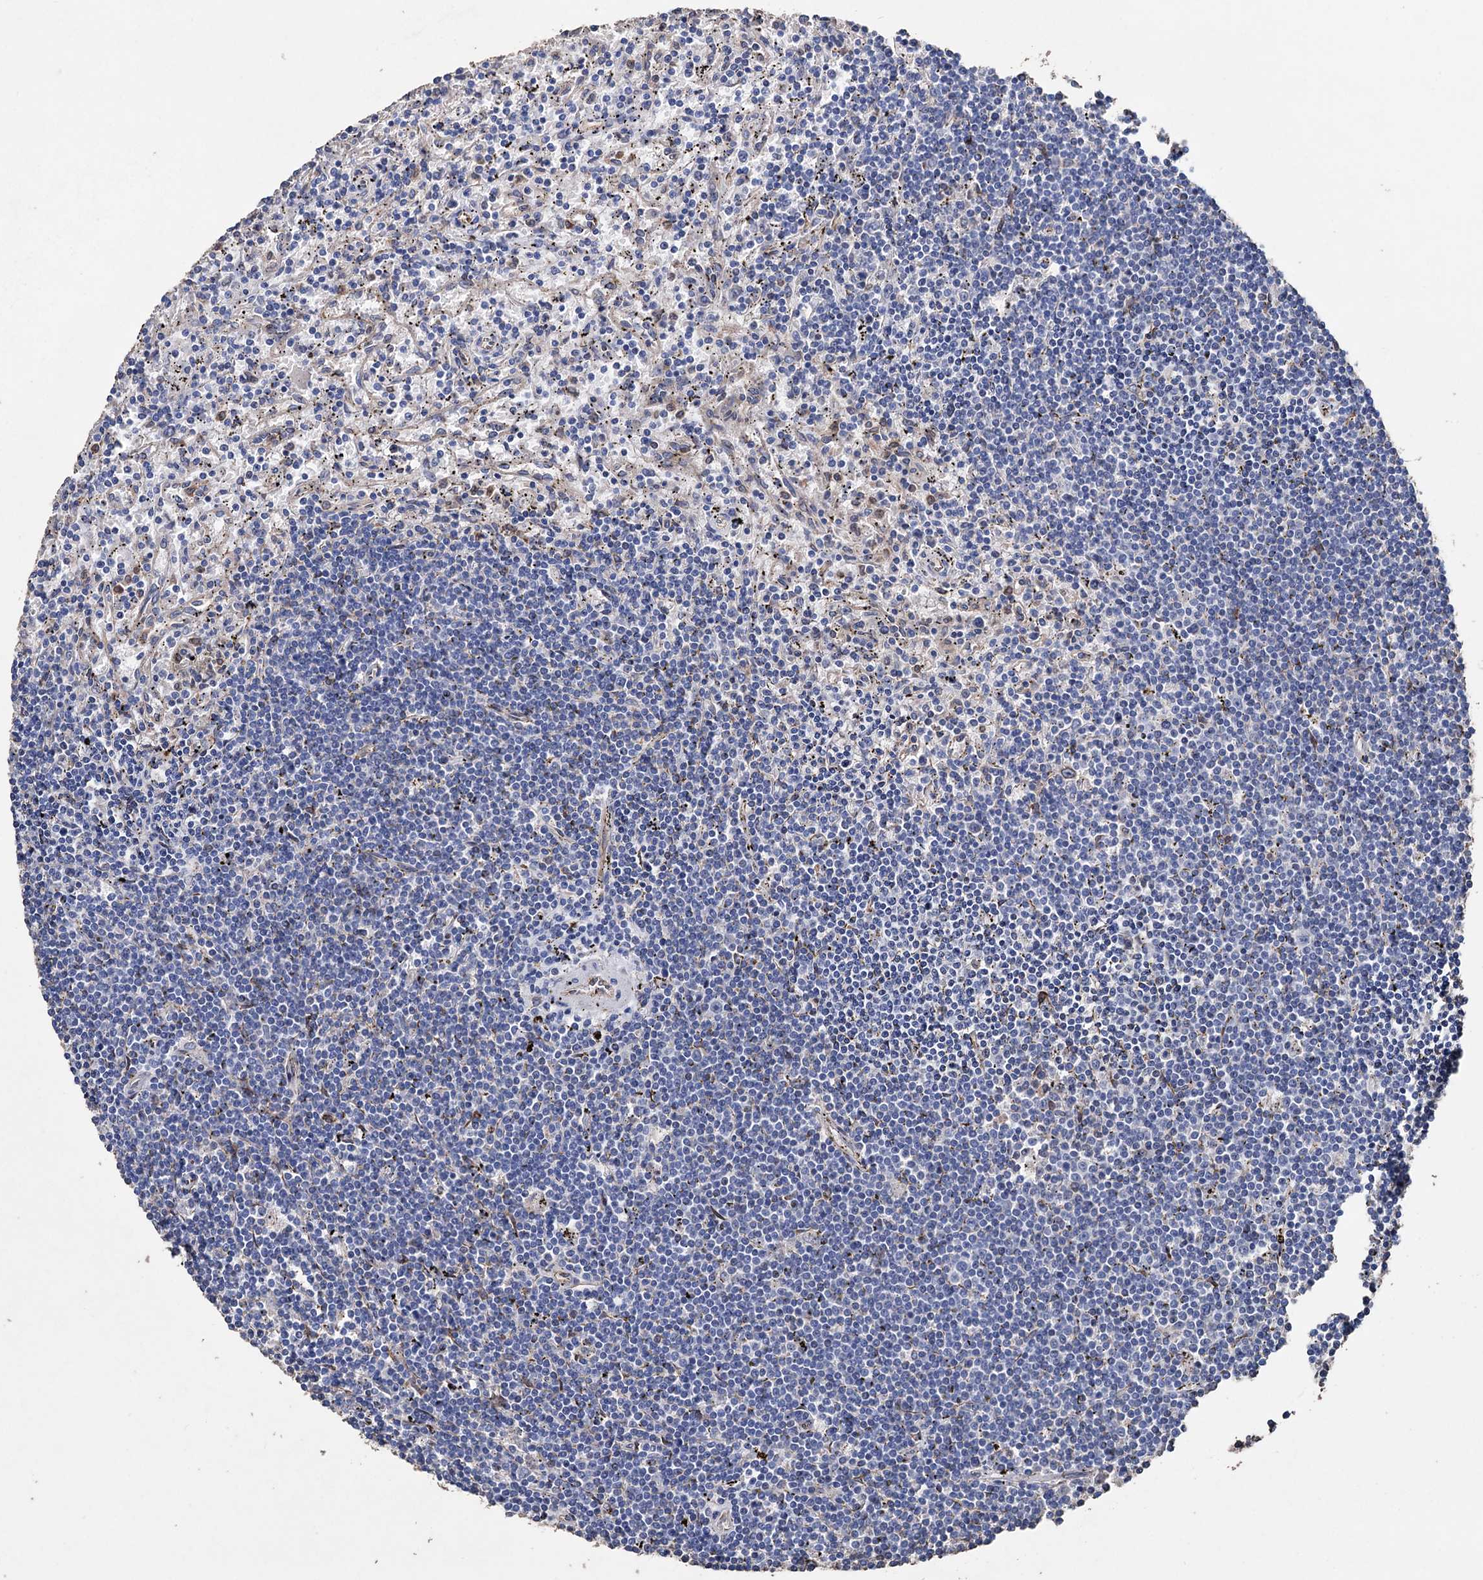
{"staining": {"intensity": "negative", "quantity": "none", "location": "none"}, "tissue": "lymphoma", "cell_type": "Tumor cells", "image_type": "cancer", "snomed": [{"axis": "morphology", "description": "Malignant lymphoma, non-Hodgkin's type, Low grade"}, {"axis": "topography", "description": "Spleen"}], "caption": "Immunohistochemical staining of lymphoma shows no significant staining in tumor cells.", "gene": "STING1", "patient": {"sex": "male", "age": 76}}